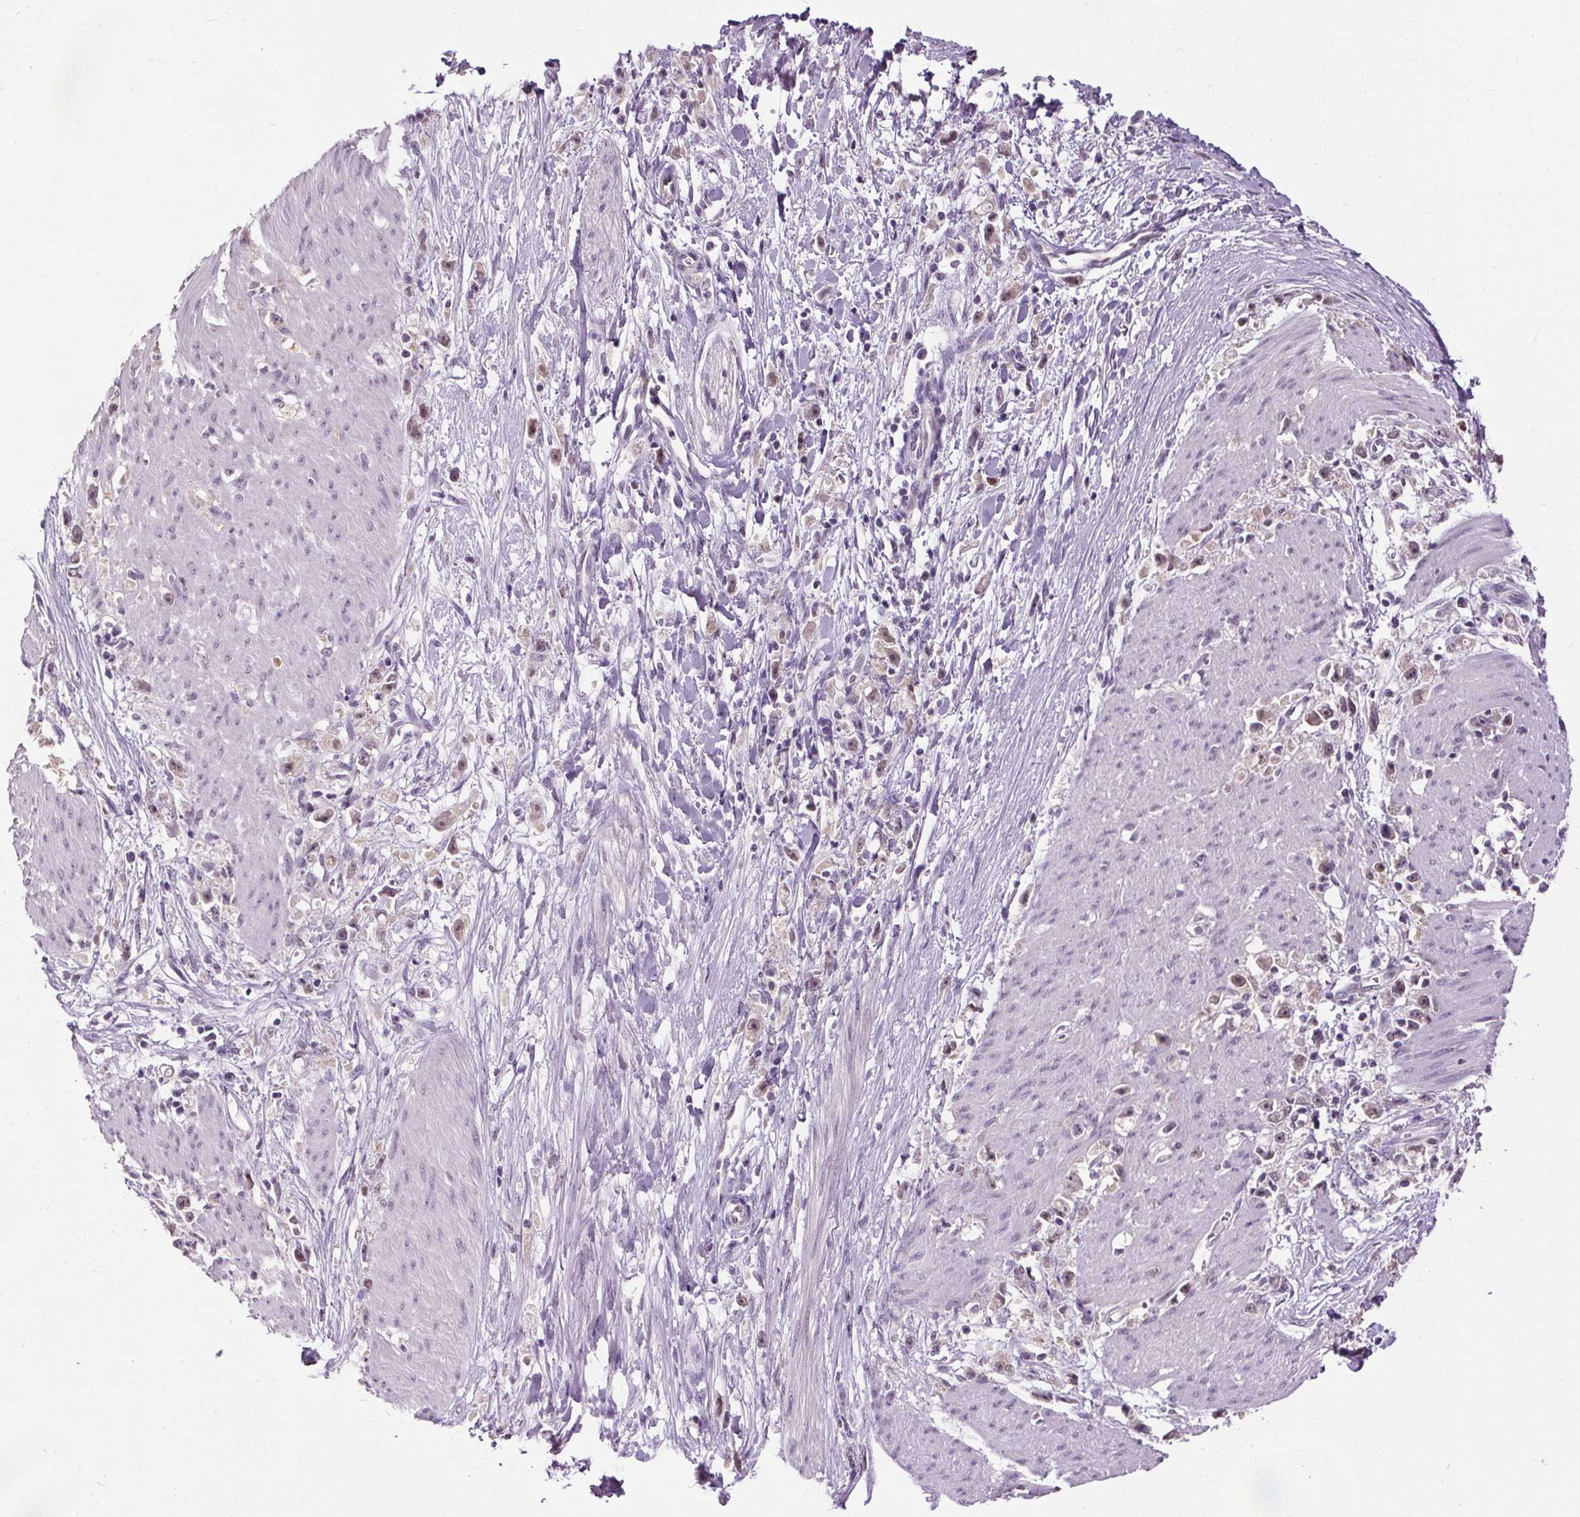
{"staining": {"intensity": "weak", "quantity": "<25%", "location": "nuclear"}, "tissue": "stomach cancer", "cell_type": "Tumor cells", "image_type": "cancer", "snomed": [{"axis": "morphology", "description": "Adenocarcinoma, NOS"}, {"axis": "topography", "description": "Stomach"}], "caption": "Tumor cells show no significant protein staining in stomach adenocarcinoma.", "gene": "SLC2A9", "patient": {"sex": "female", "age": 59}}